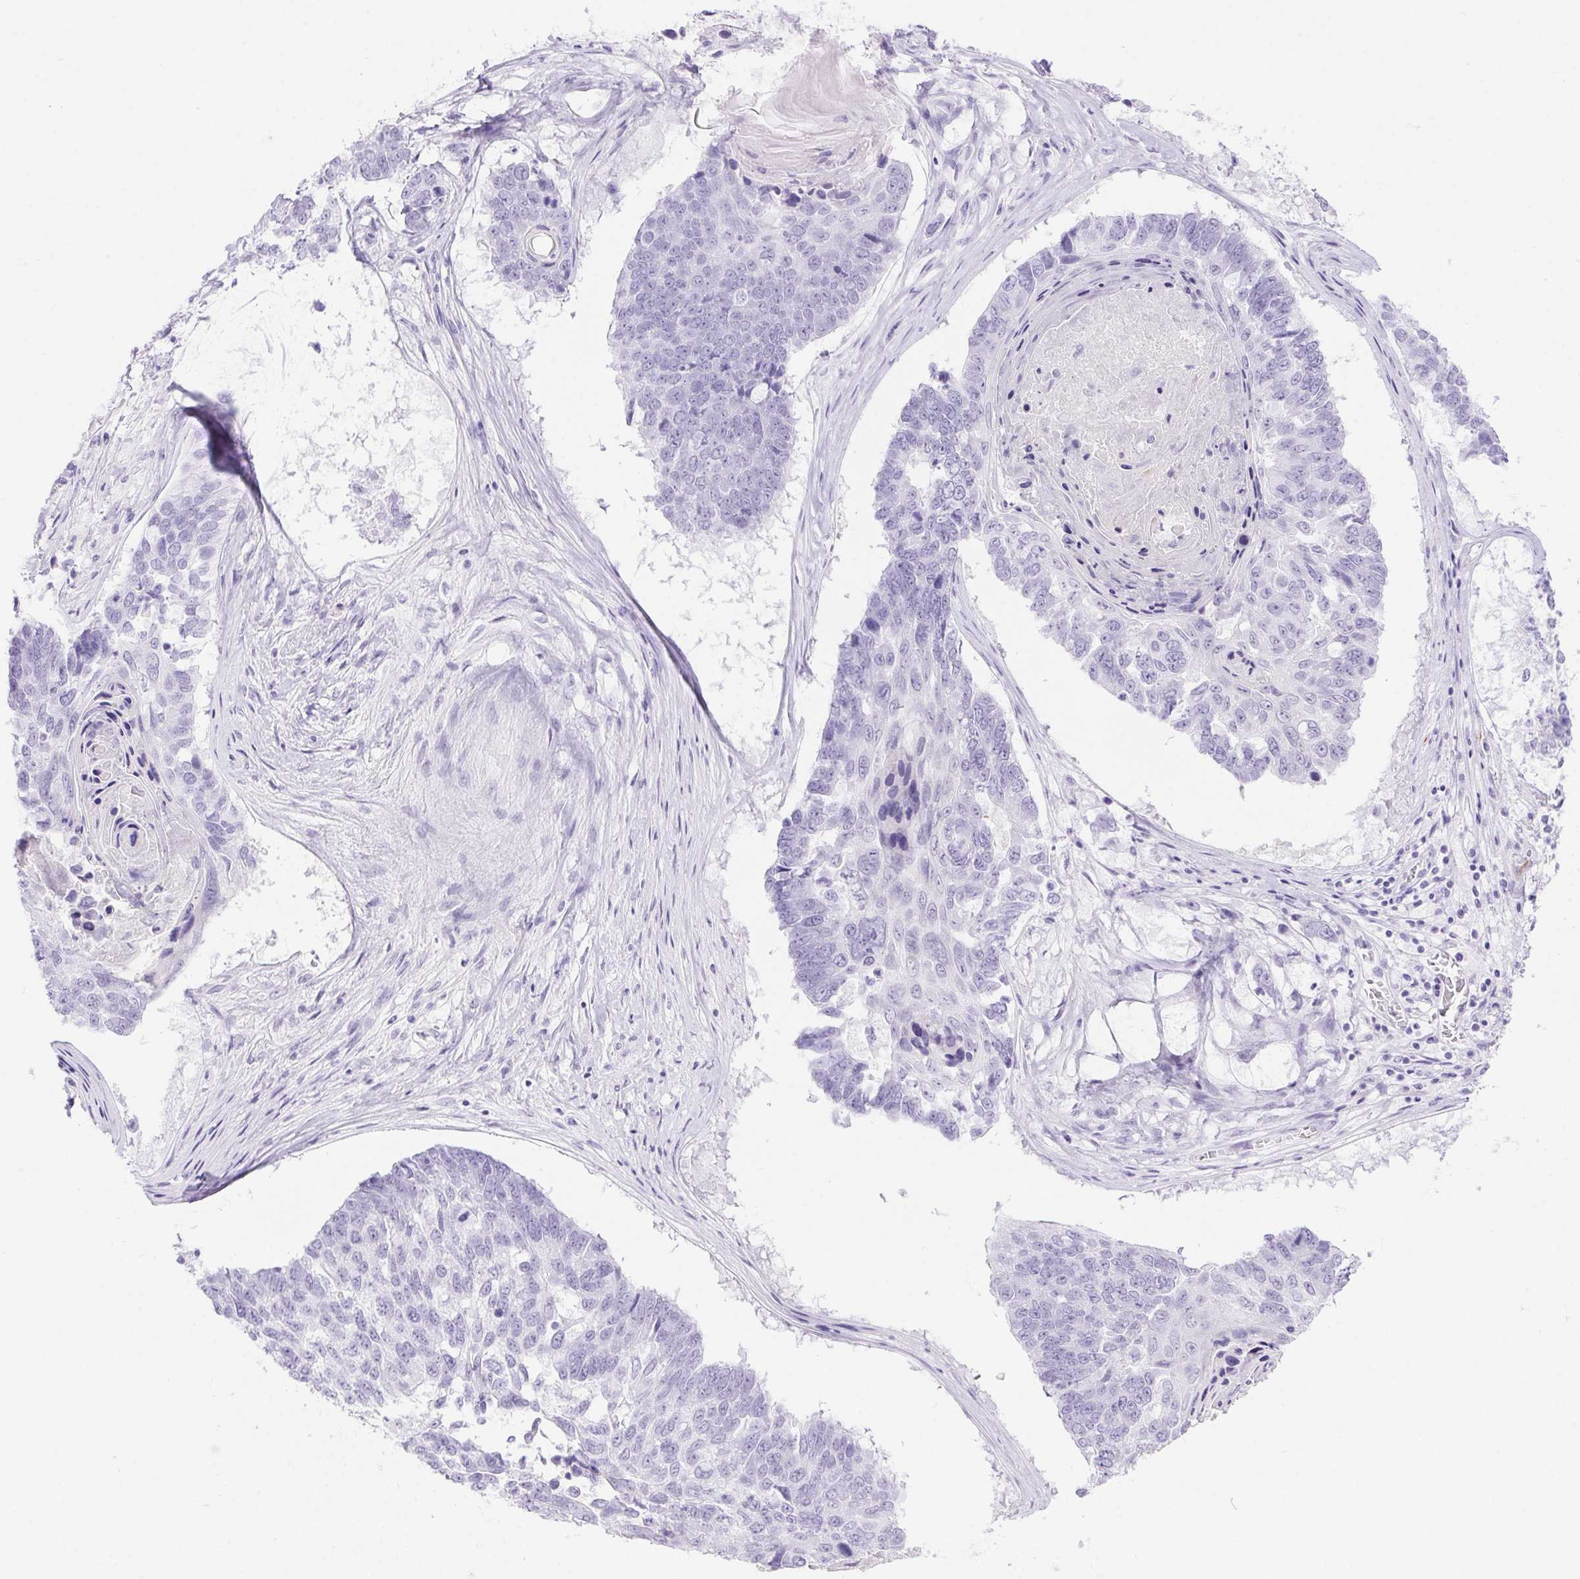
{"staining": {"intensity": "negative", "quantity": "none", "location": "none"}, "tissue": "lung cancer", "cell_type": "Tumor cells", "image_type": "cancer", "snomed": [{"axis": "morphology", "description": "Squamous cell carcinoma, NOS"}, {"axis": "topography", "description": "Lung"}], "caption": "An IHC micrograph of lung squamous cell carcinoma is shown. There is no staining in tumor cells of lung squamous cell carcinoma.", "gene": "ERP27", "patient": {"sex": "male", "age": 73}}